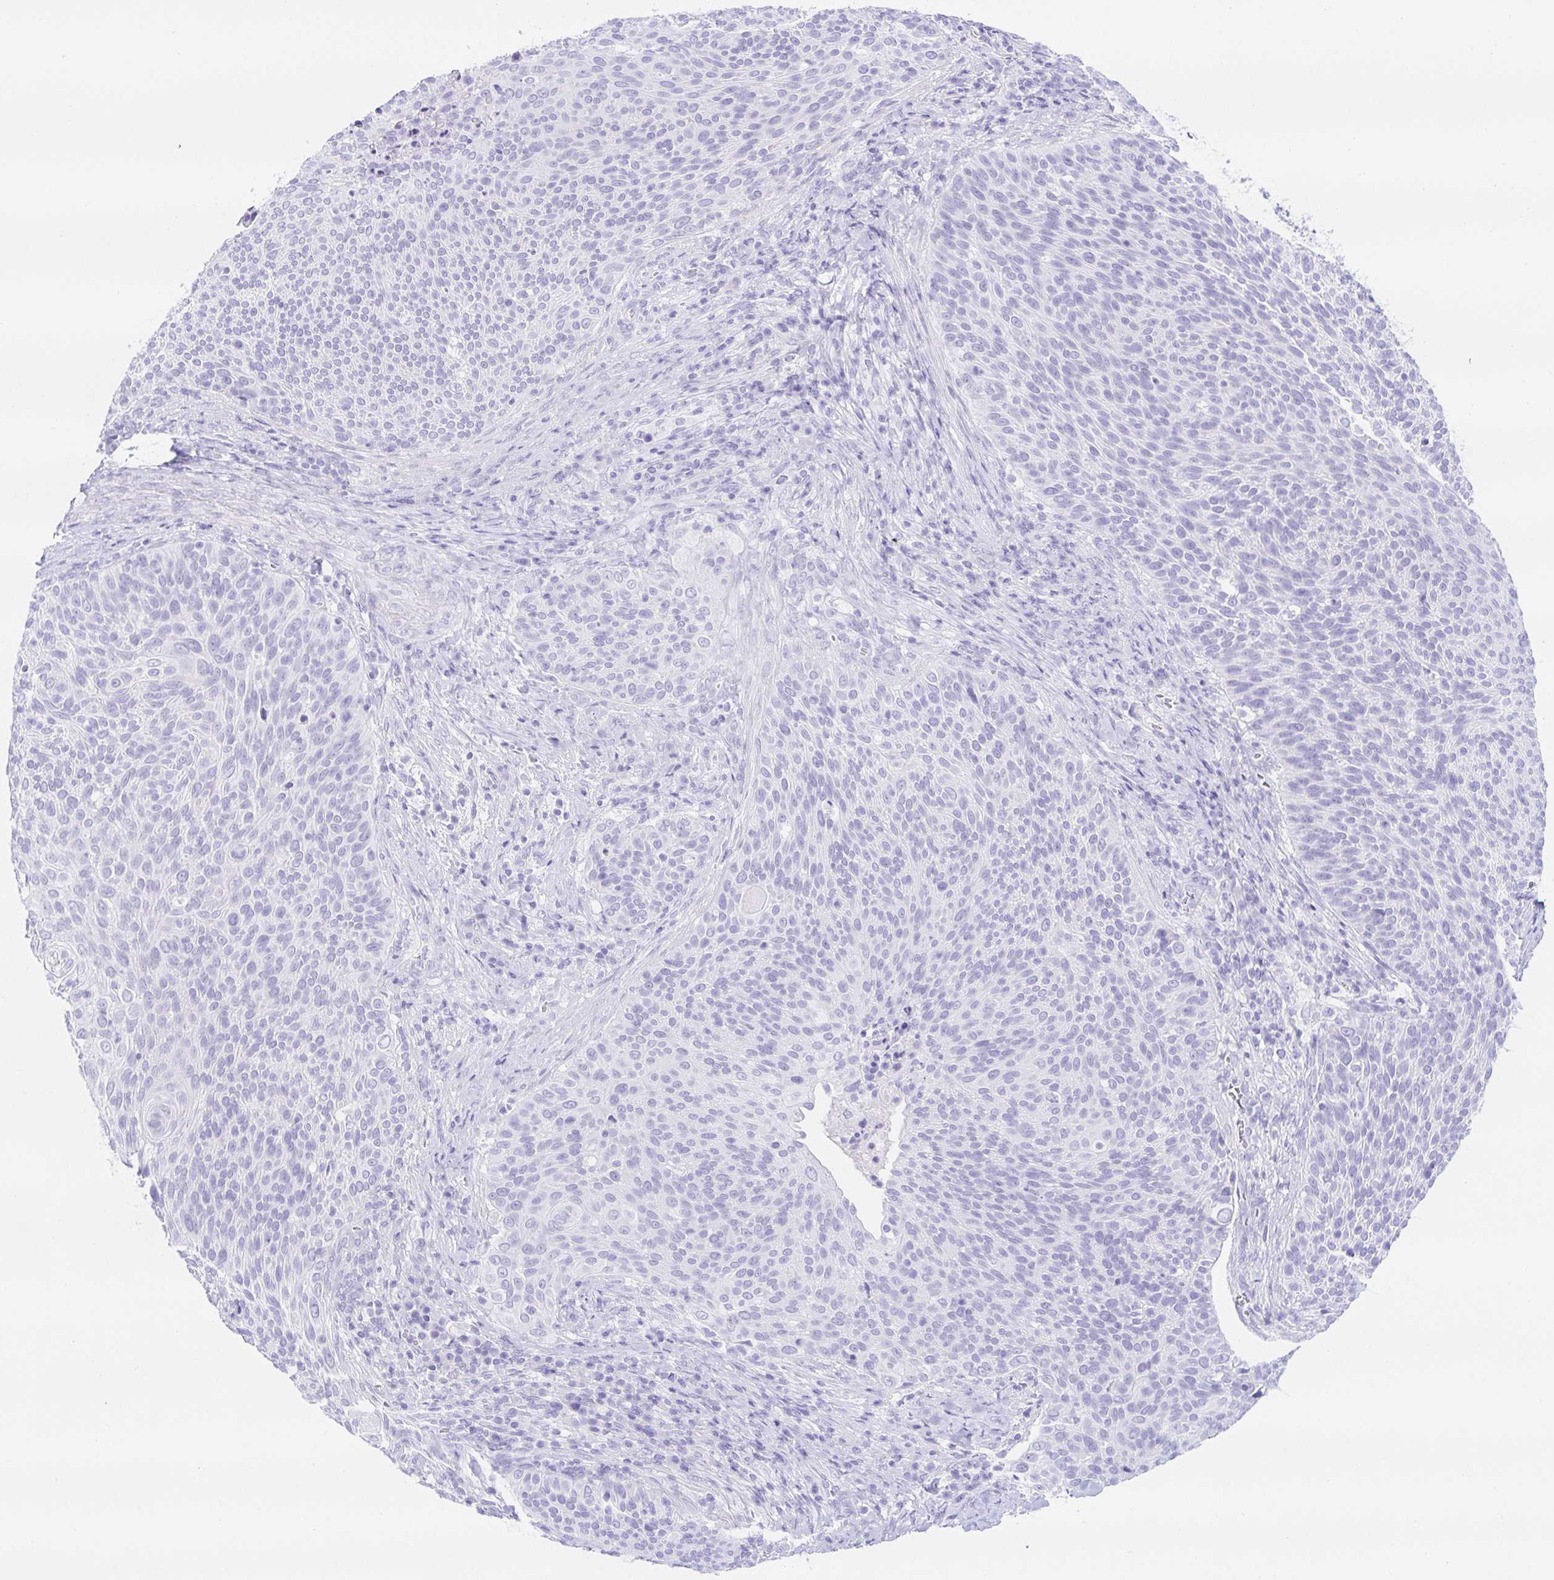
{"staining": {"intensity": "negative", "quantity": "none", "location": "none"}, "tissue": "cervical cancer", "cell_type": "Tumor cells", "image_type": "cancer", "snomed": [{"axis": "morphology", "description": "Squamous cell carcinoma, NOS"}, {"axis": "topography", "description": "Cervix"}], "caption": "Tumor cells show no significant positivity in cervical squamous cell carcinoma.", "gene": "PAX8", "patient": {"sex": "female", "age": 31}}